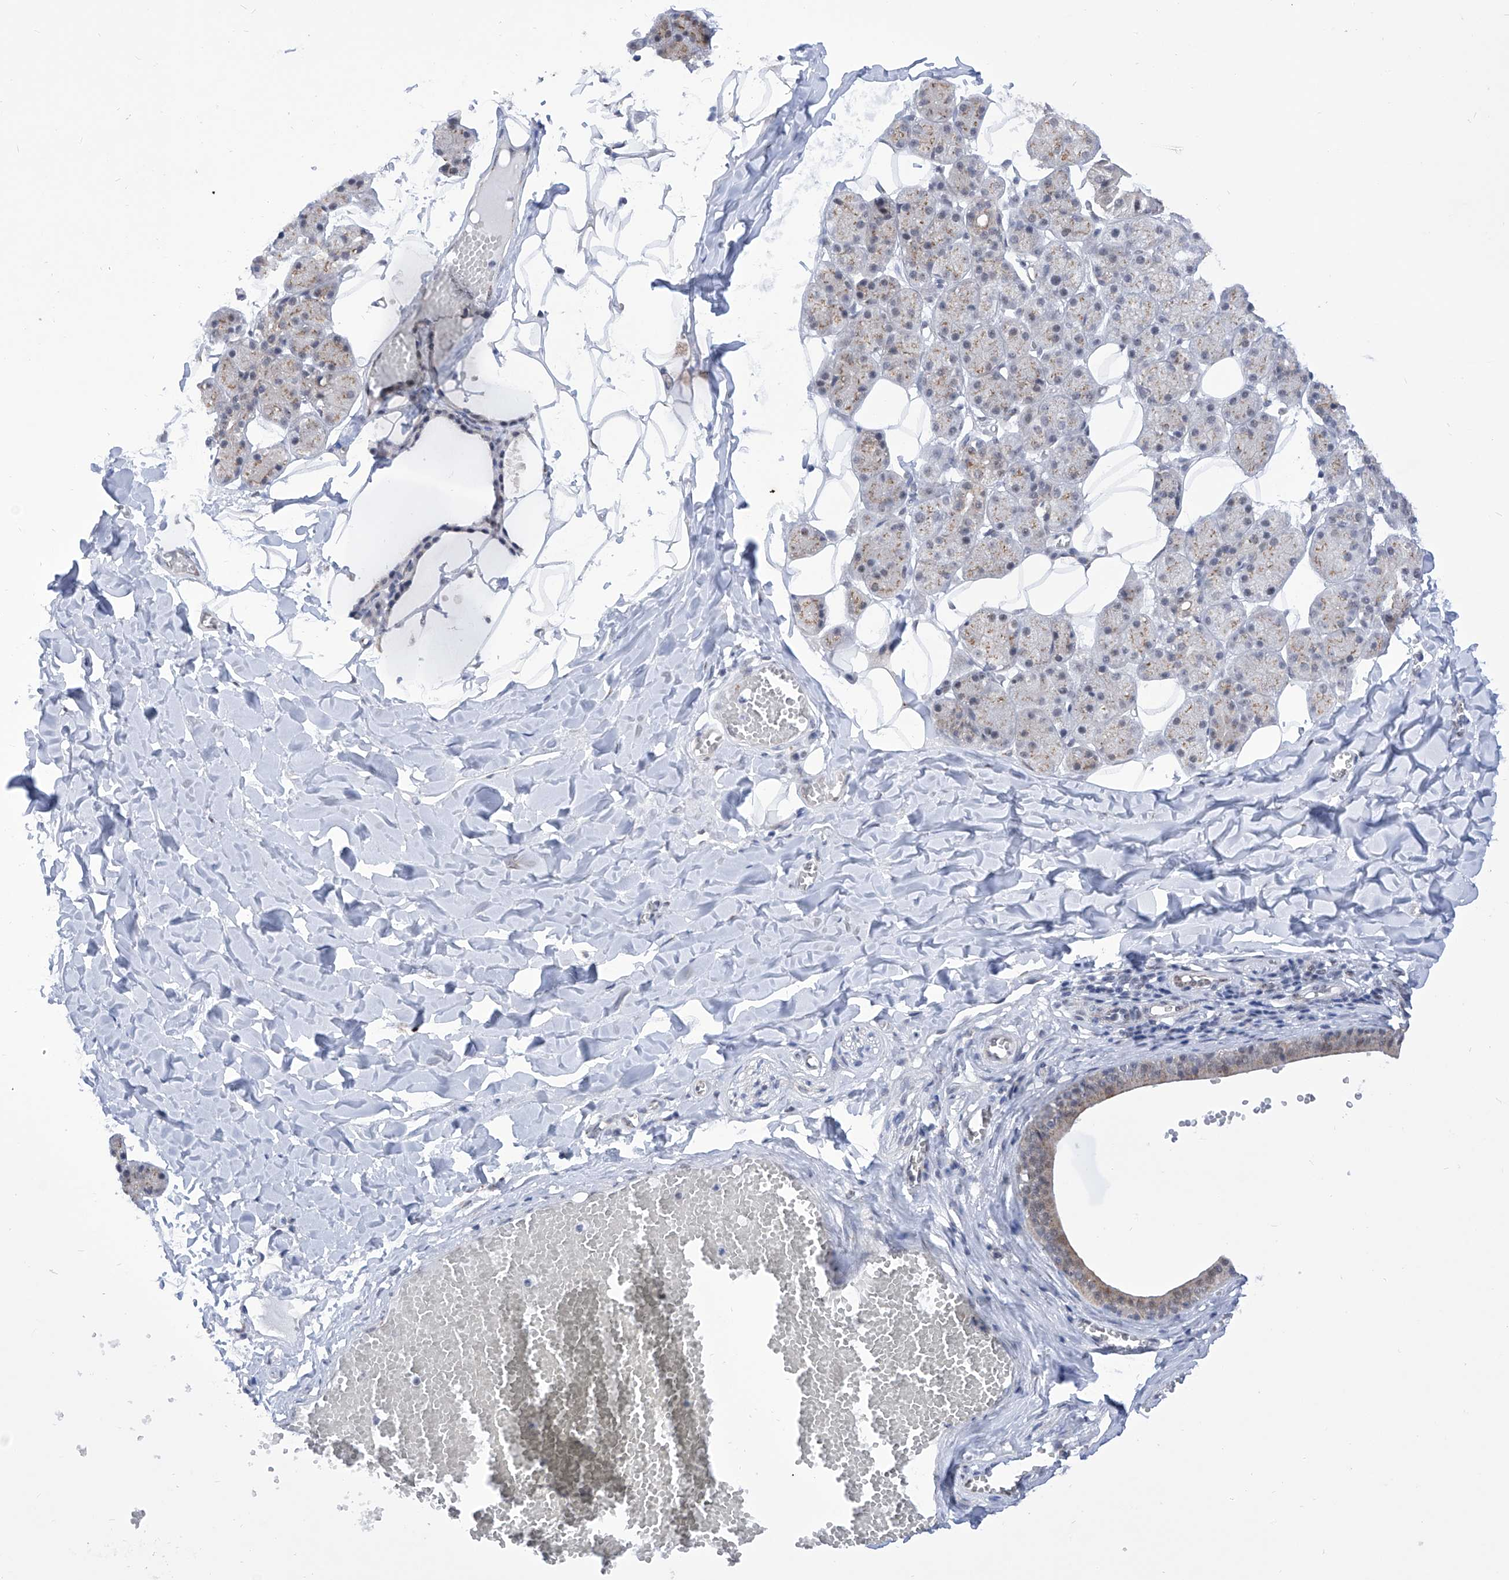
{"staining": {"intensity": "negative", "quantity": "none", "location": "none"}, "tissue": "salivary gland", "cell_type": "Glandular cells", "image_type": "normal", "snomed": [{"axis": "morphology", "description": "Normal tissue, NOS"}, {"axis": "topography", "description": "Salivary gland"}], "caption": "An IHC micrograph of normal salivary gland is shown. There is no staining in glandular cells of salivary gland.", "gene": "SART1", "patient": {"sex": "female", "age": 33}}